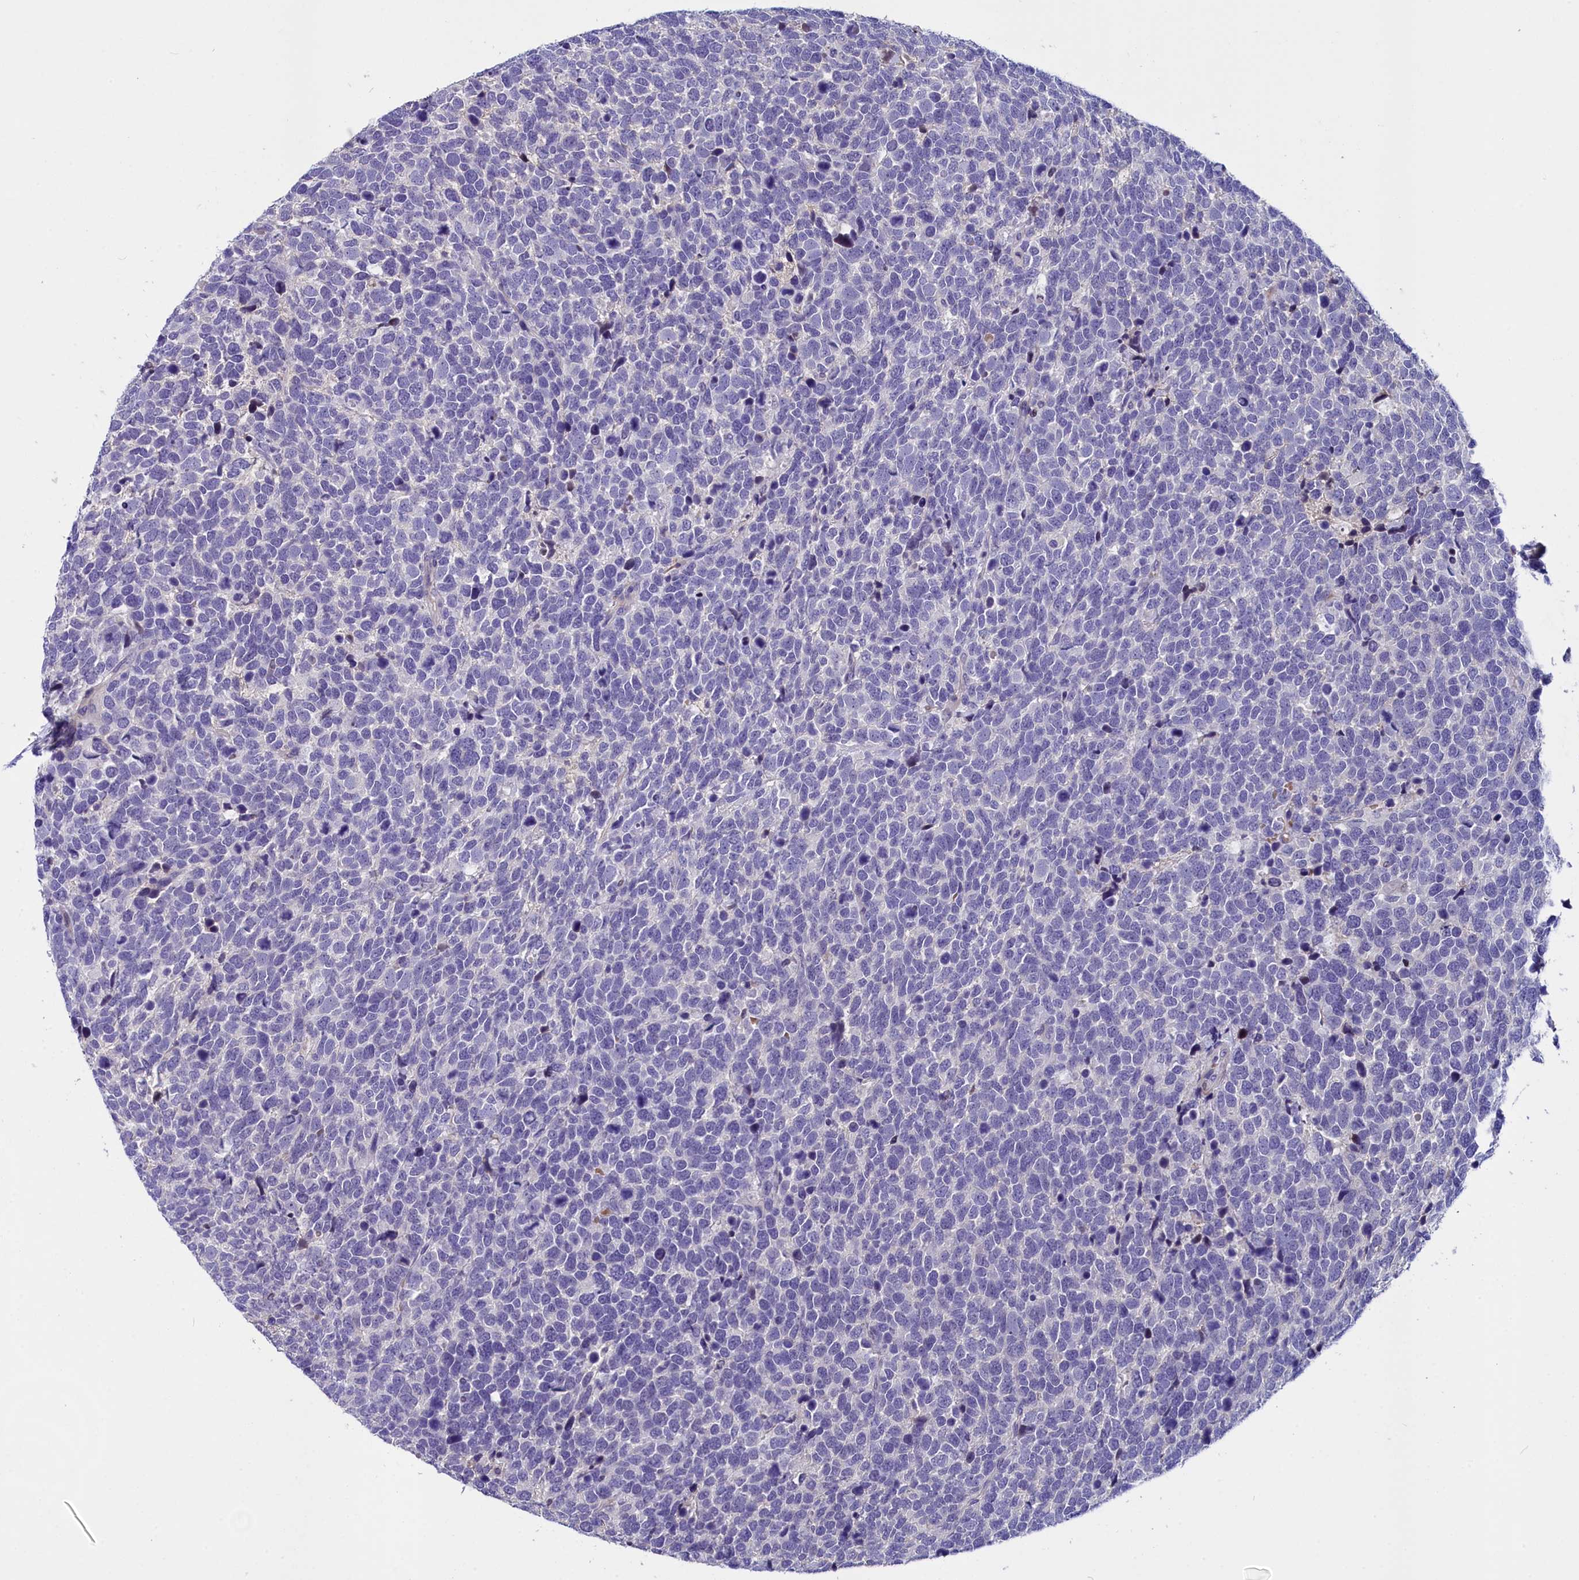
{"staining": {"intensity": "negative", "quantity": "none", "location": "none"}, "tissue": "urothelial cancer", "cell_type": "Tumor cells", "image_type": "cancer", "snomed": [{"axis": "morphology", "description": "Urothelial carcinoma, High grade"}, {"axis": "topography", "description": "Urinary bladder"}], "caption": "Image shows no significant protein staining in tumor cells of urothelial carcinoma (high-grade).", "gene": "NKPD1", "patient": {"sex": "female", "age": 82}}